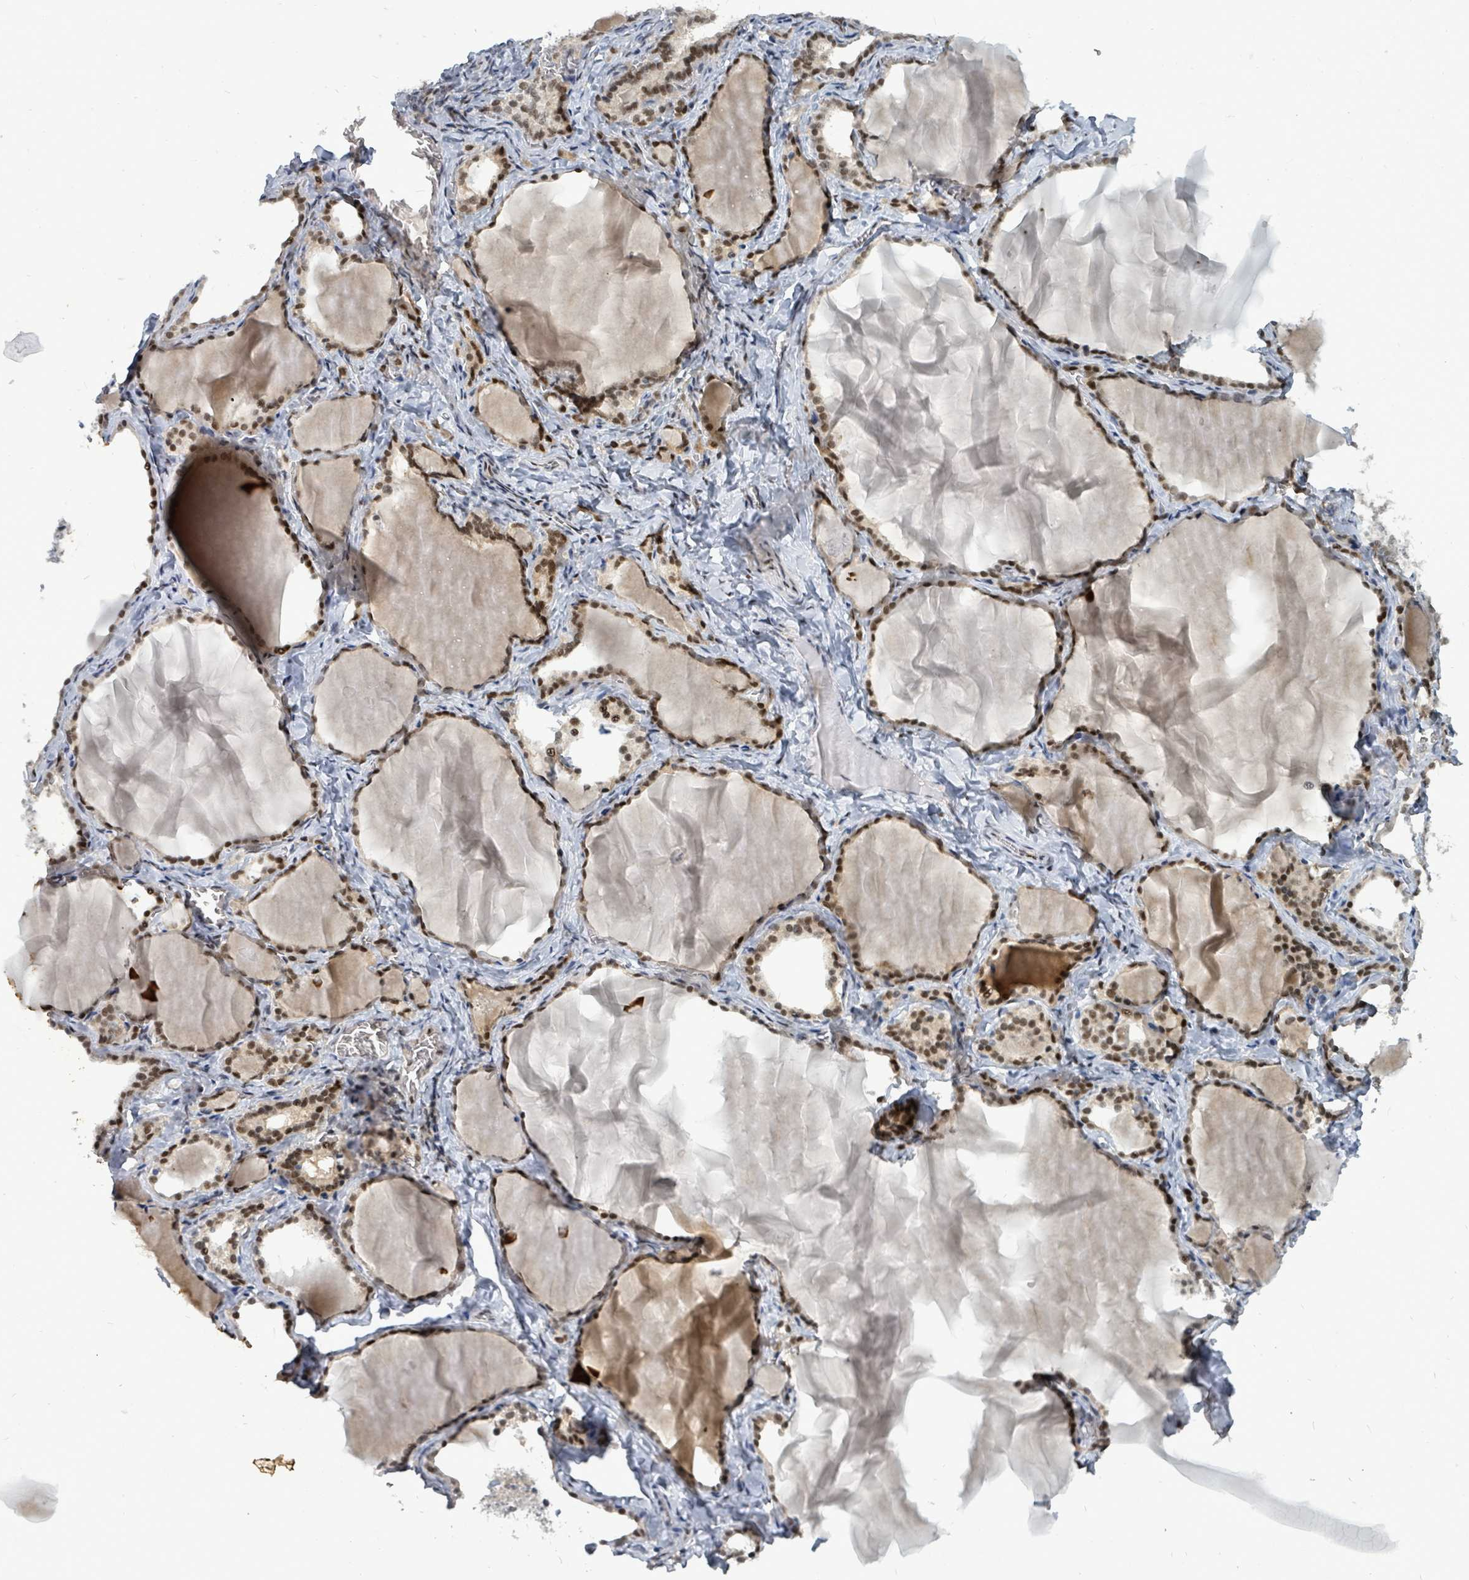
{"staining": {"intensity": "strong", "quantity": ">75%", "location": "nuclear"}, "tissue": "thyroid gland", "cell_type": "Glandular cells", "image_type": "normal", "snomed": [{"axis": "morphology", "description": "Normal tissue, NOS"}, {"axis": "topography", "description": "Thyroid gland"}], "caption": "Unremarkable thyroid gland displays strong nuclear staining in approximately >75% of glandular cells, visualized by immunohistochemistry.", "gene": "UCK1", "patient": {"sex": "female", "age": 42}}